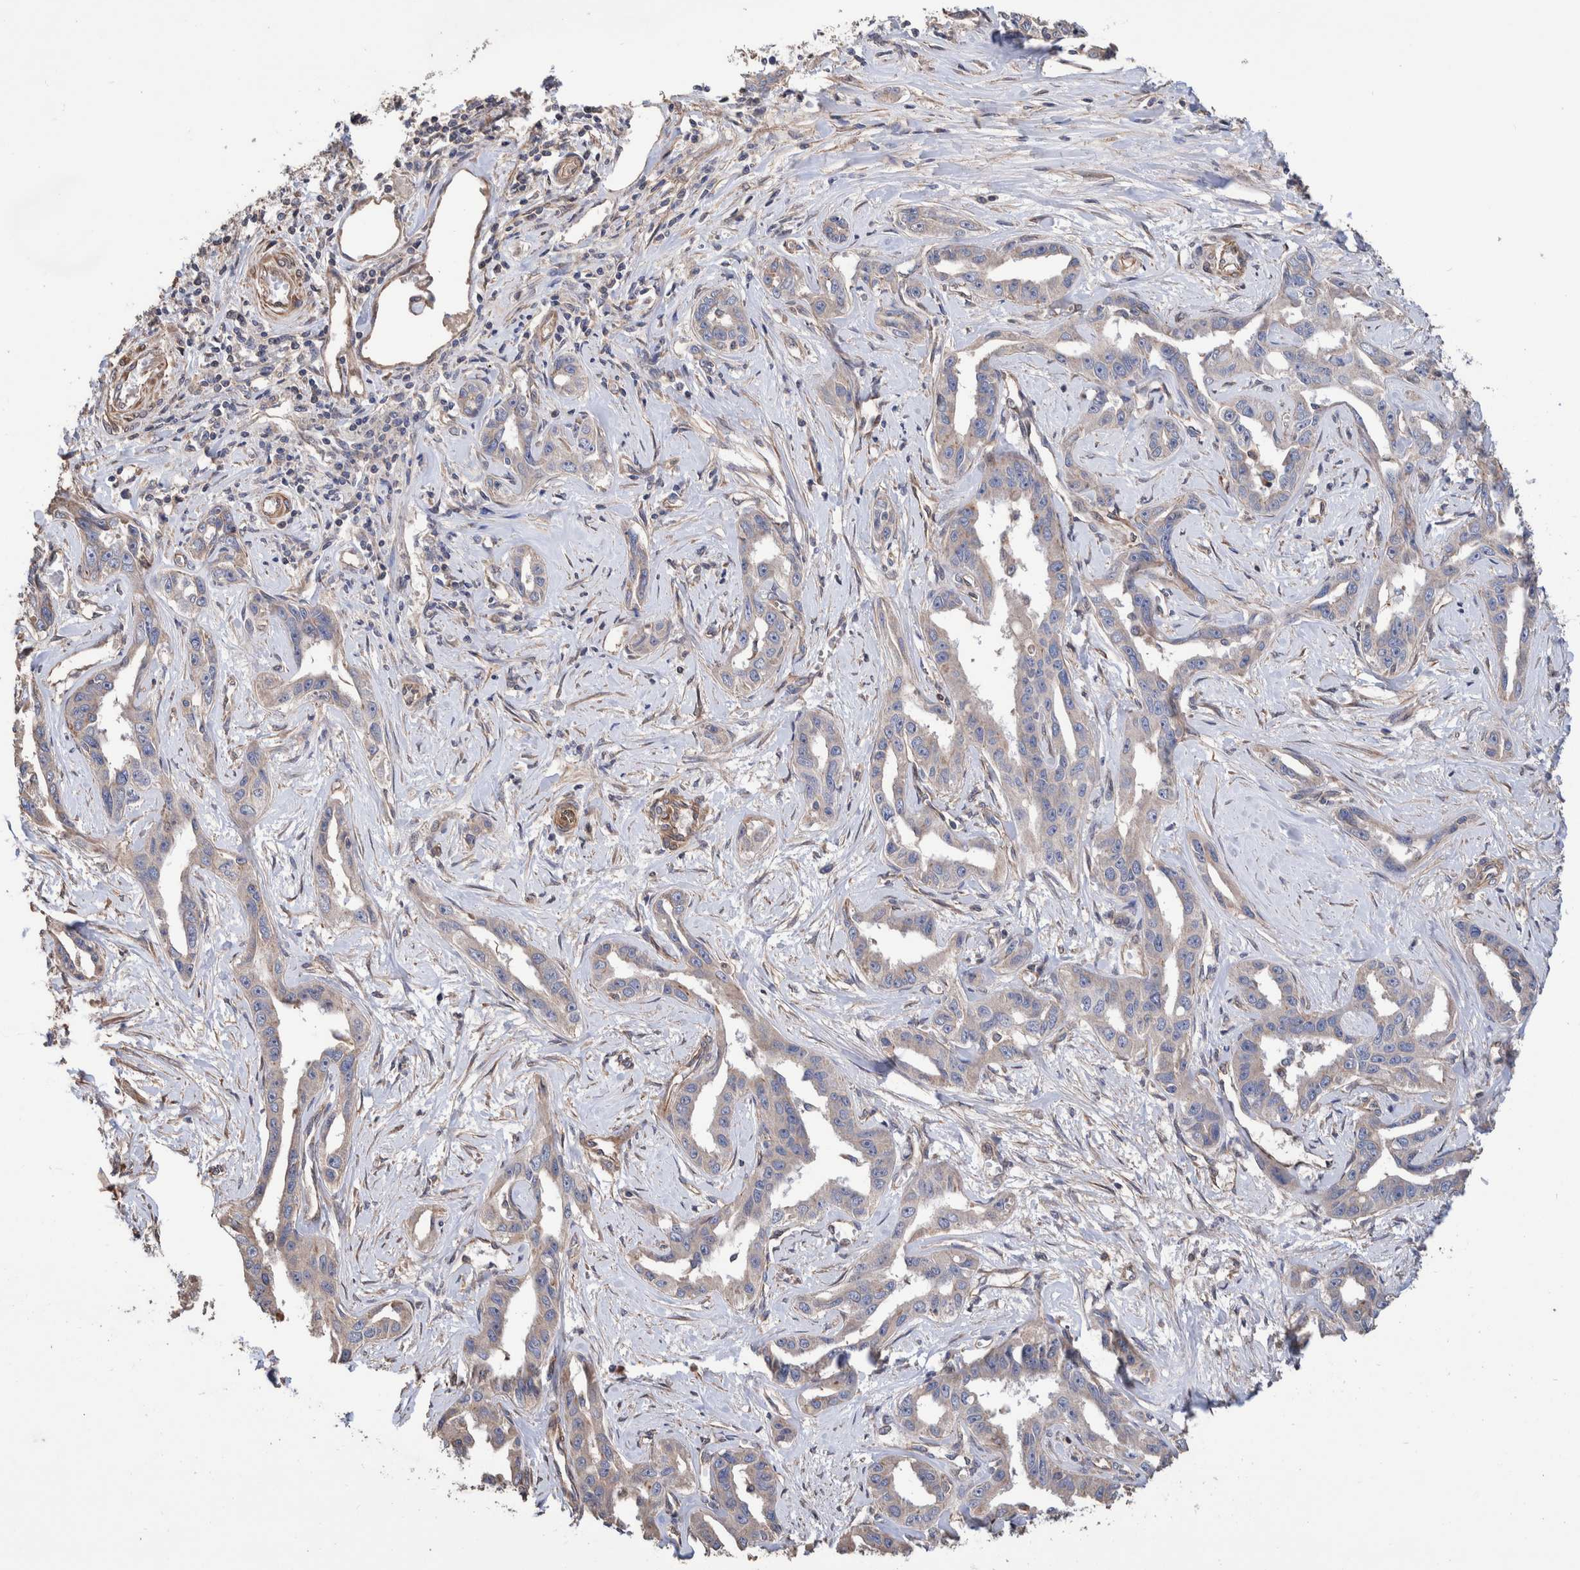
{"staining": {"intensity": "negative", "quantity": "none", "location": "none"}, "tissue": "liver cancer", "cell_type": "Tumor cells", "image_type": "cancer", "snomed": [{"axis": "morphology", "description": "Cholangiocarcinoma"}, {"axis": "topography", "description": "Liver"}], "caption": "Tumor cells are negative for protein expression in human liver cancer (cholangiocarcinoma).", "gene": "SLC45A4", "patient": {"sex": "male", "age": 59}}